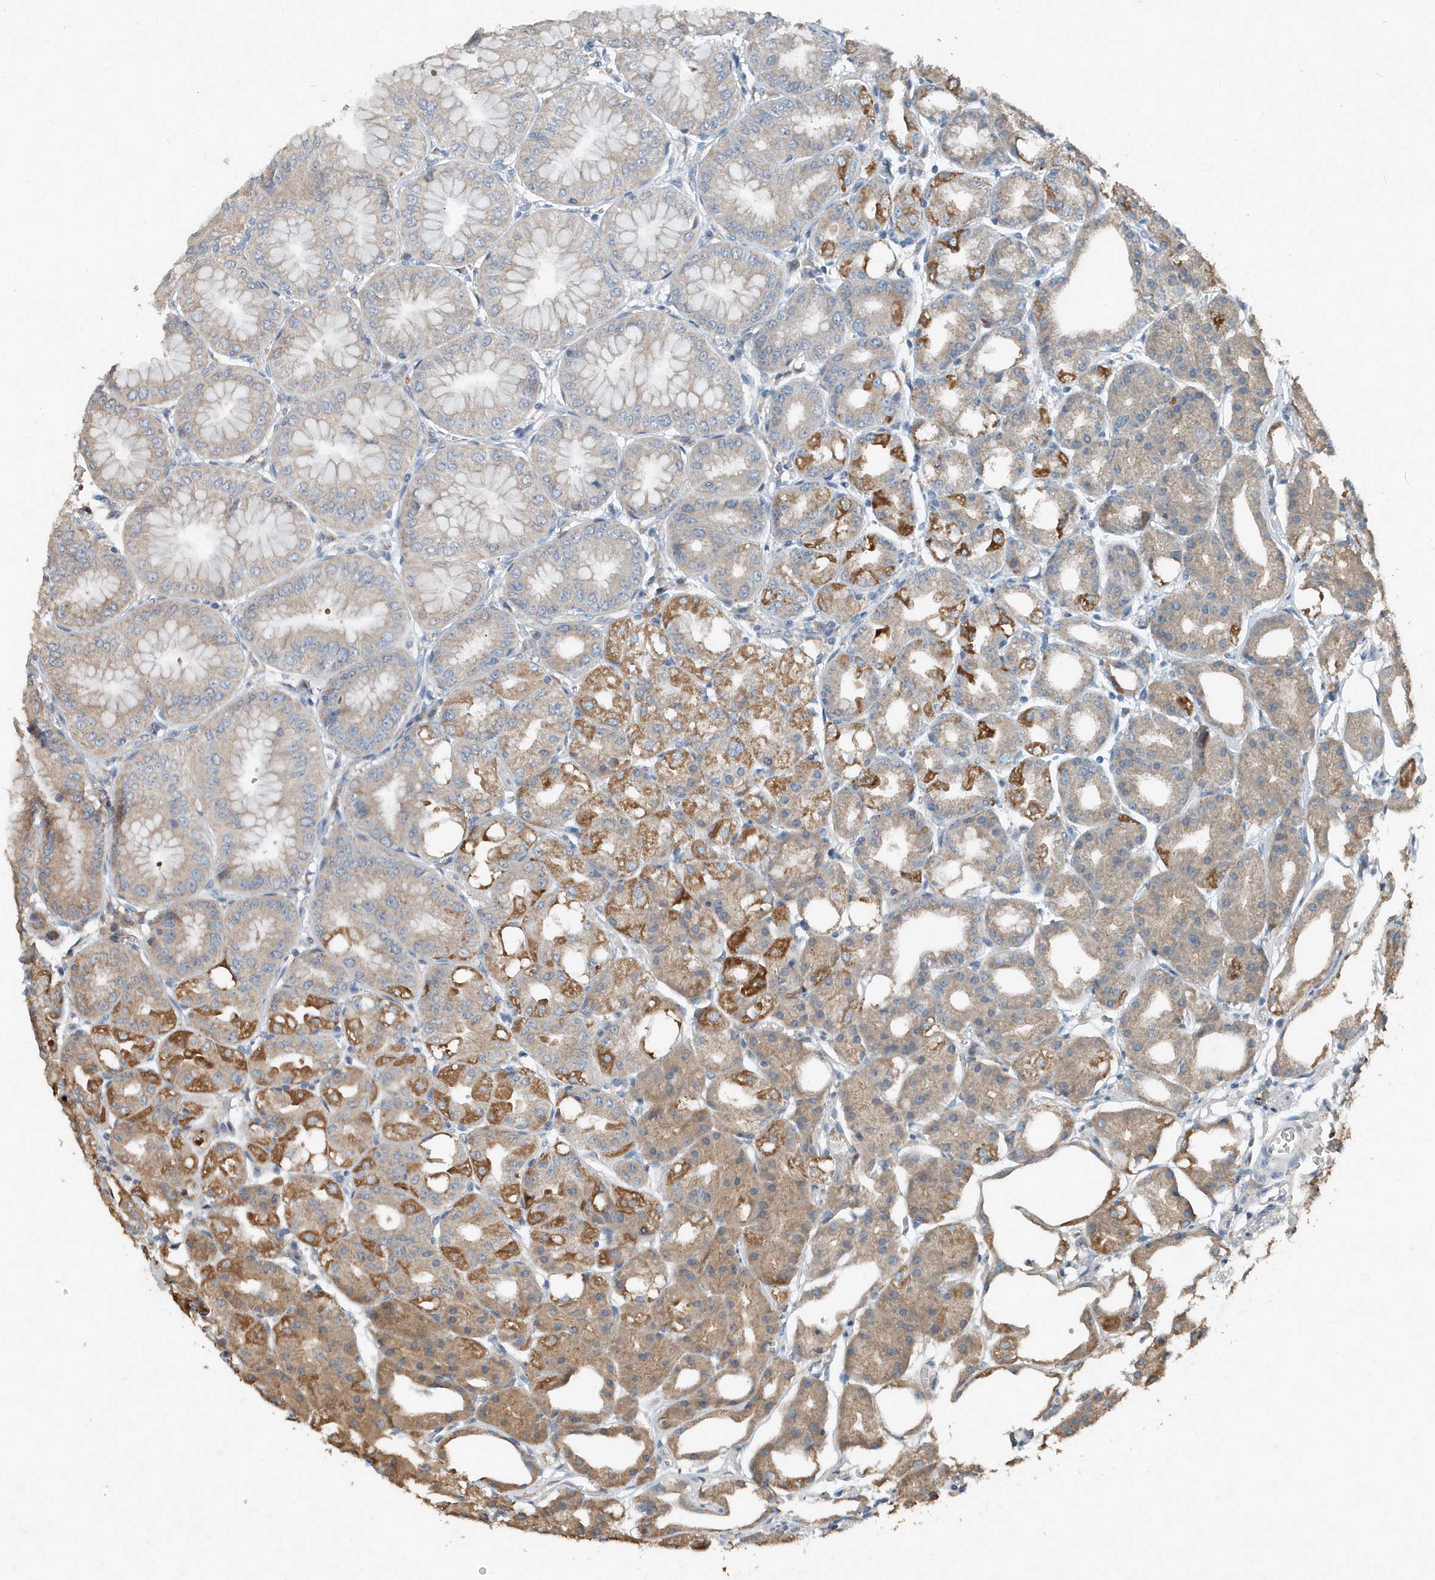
{"staining": {"intensity": "moderate", "quantity": "25%-75%", "location": "cytoplasmic/membranous"}, "tissue": "stomach", "cell_type": "Glandular cells", "image_type": "normal", "snomed": [{"axis": "morphology", "description": "Normal tissue, NOS"}, {"axis": "topography", "description": "Stomach, lower"}], "caption": "Immunohistochemistry histopathology image of unremarkable stomach: stomach stained using IHC shows medium levels of moderate protein expression localized specifically in the cytoplasmic/membranous of glandular cells, appearing as a cytoplasmic/membranous brown color.", "gene": "SCFD2", "patient": {"sex": "male", "age": 71}}